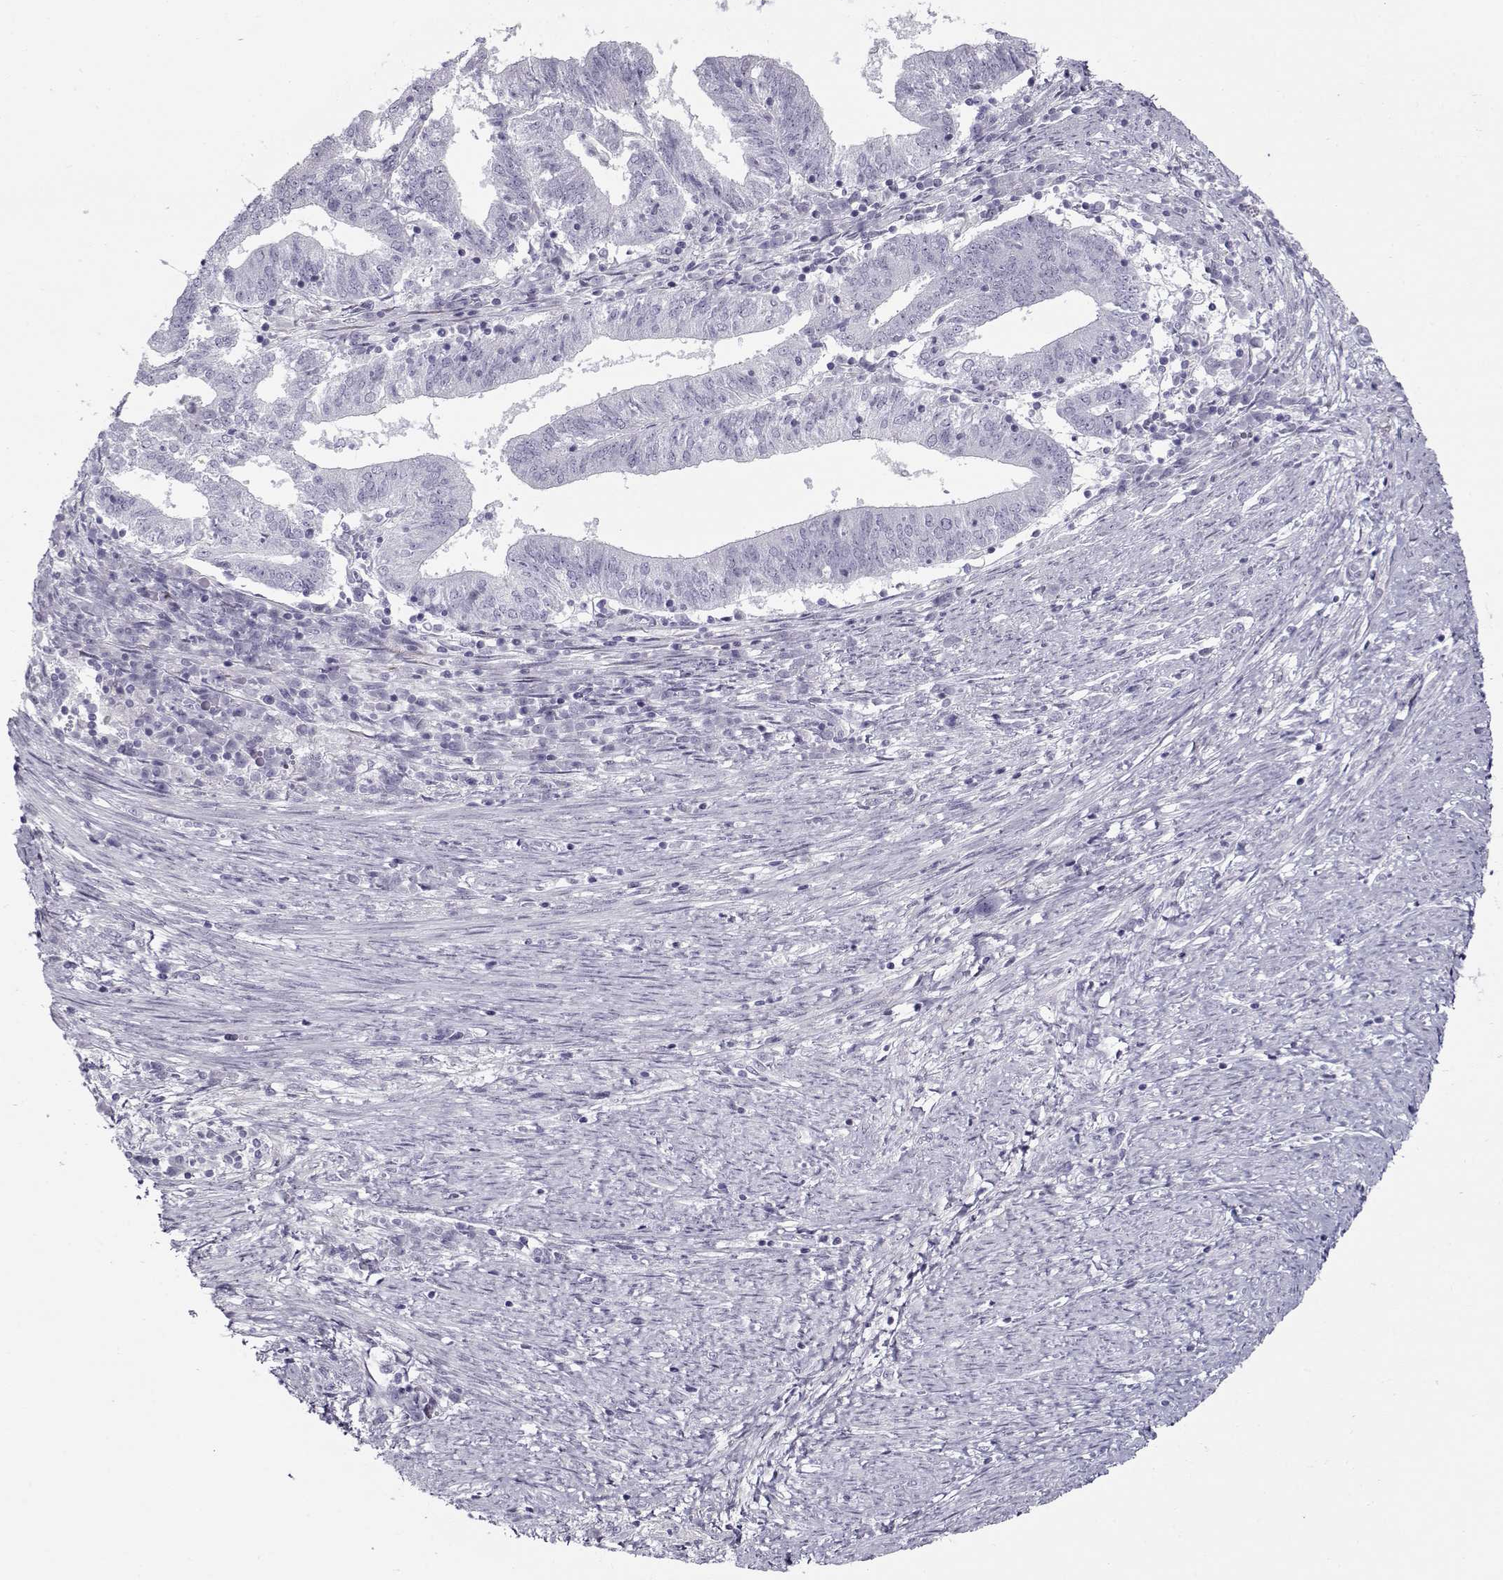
{"staining": {"intensity": "negative", "quantity": "none", "location": "none"}, "tissue": "endometrial cancer", "cell_type": "Tumor cells", "image_type": "cancer", "snomed": [{"axis": "morphology", "description": "Adenocarcinoma, NOS"}, {"axis": "topography", "description": "Endometrium"}], "caption": "A high-resolution photomicrograph shows IHC staining of endometrial adenocarcinoma, which exhibits no significant staining in tumor cells.", "gene": "GAGE2A", "patient": {"sex": "female", "age": 82}}